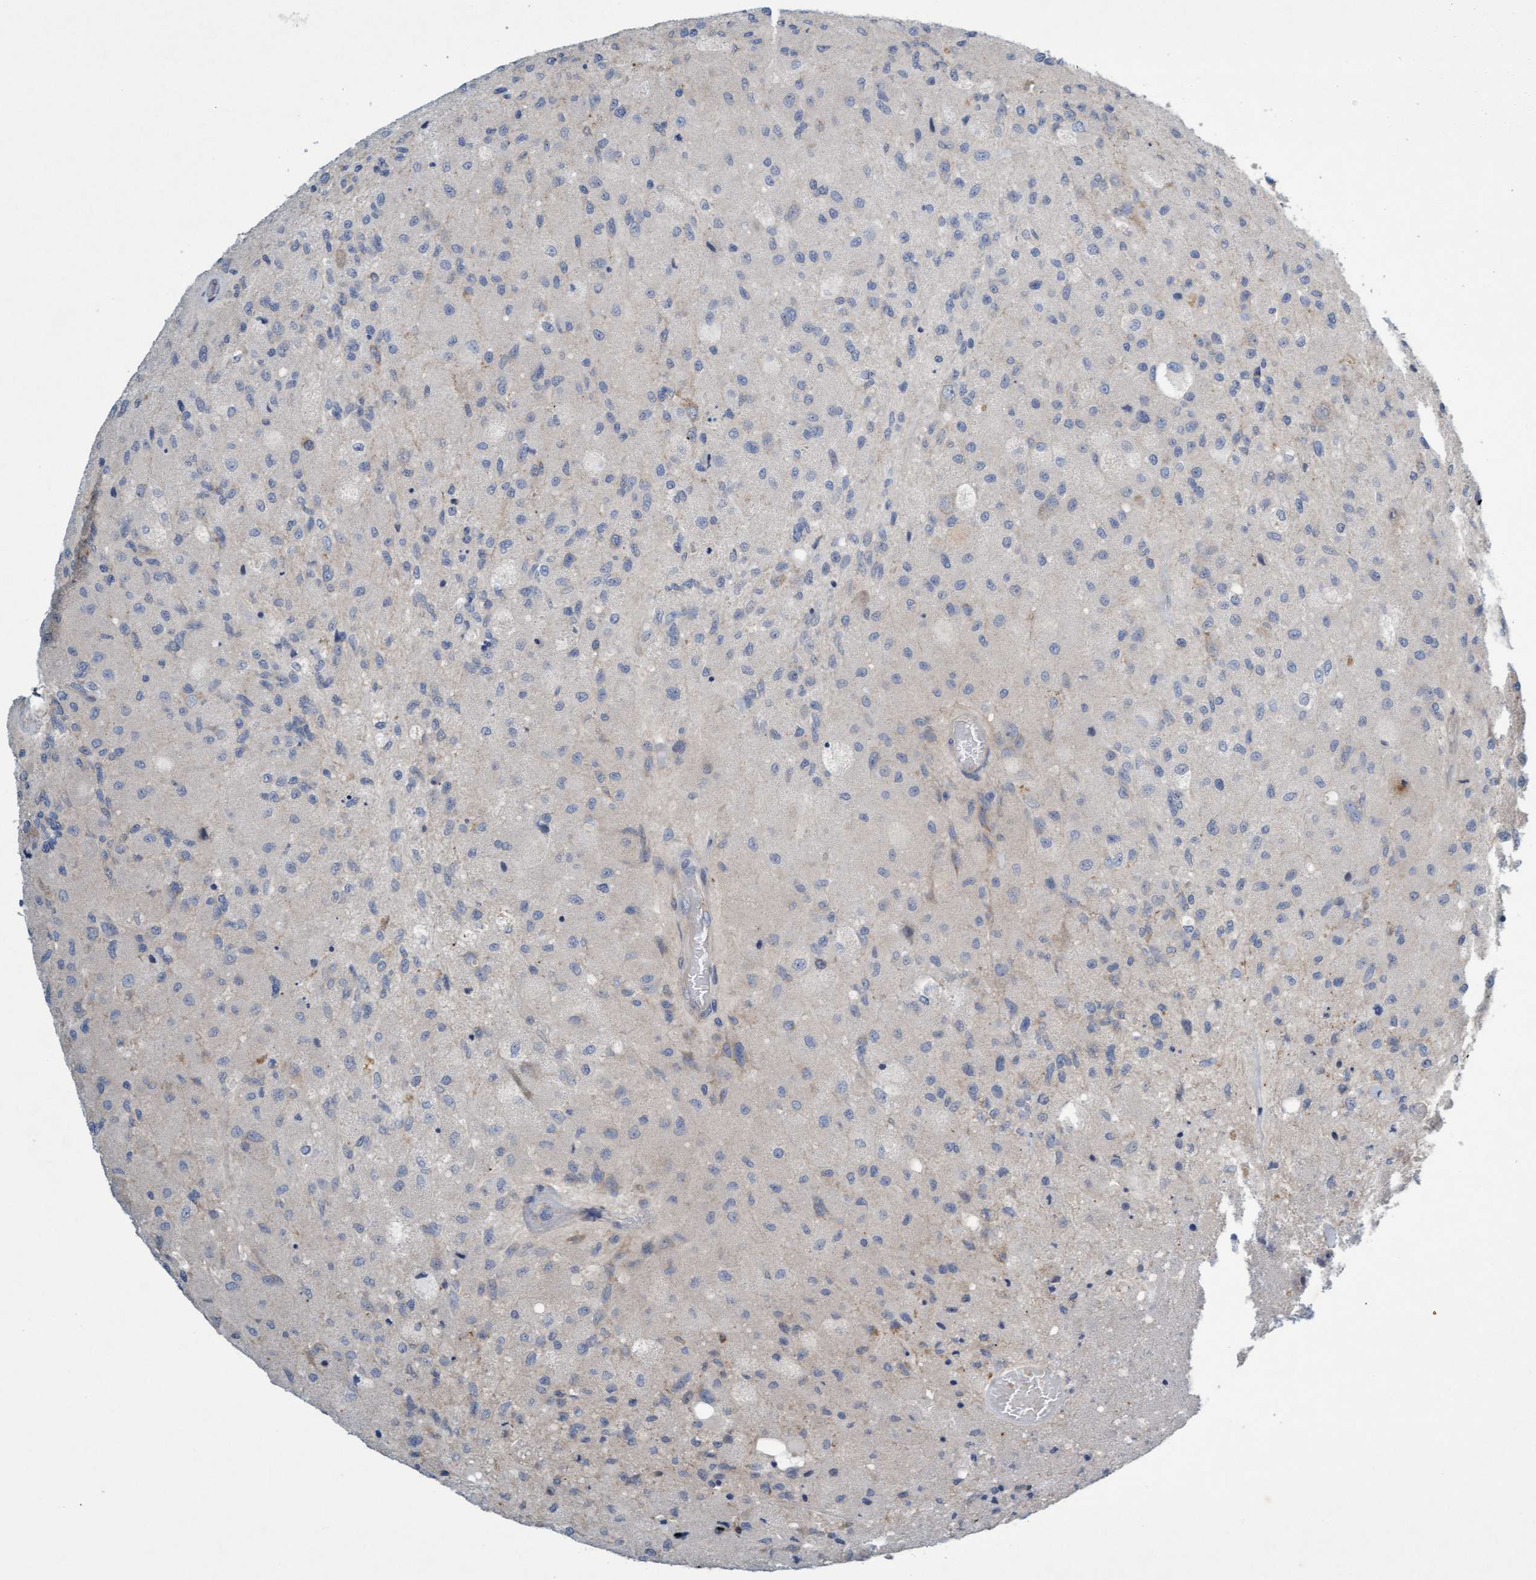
{"staining": {"intensity": "negative", "quantity": "none", "location": "none"}, "tissue": "glioma", "cell_type": "Tumor cells", "image_type": "cancer", "snomed": [{"axis": "morphology", "description": "Normal tissue, NOS"}, {"axis": "morphology", "description": "Glioma, malignant, High grade"}, {"axis": "topography", "description": "Cerebral cortex"}], "caption": "DAB (3,3'-diaminobenzidine) immunohistochemical staining of human glioma shows no significant expression in tumor cells.", "gene": "DDHD2", "patient": {"sex": "male", "age": 77}}